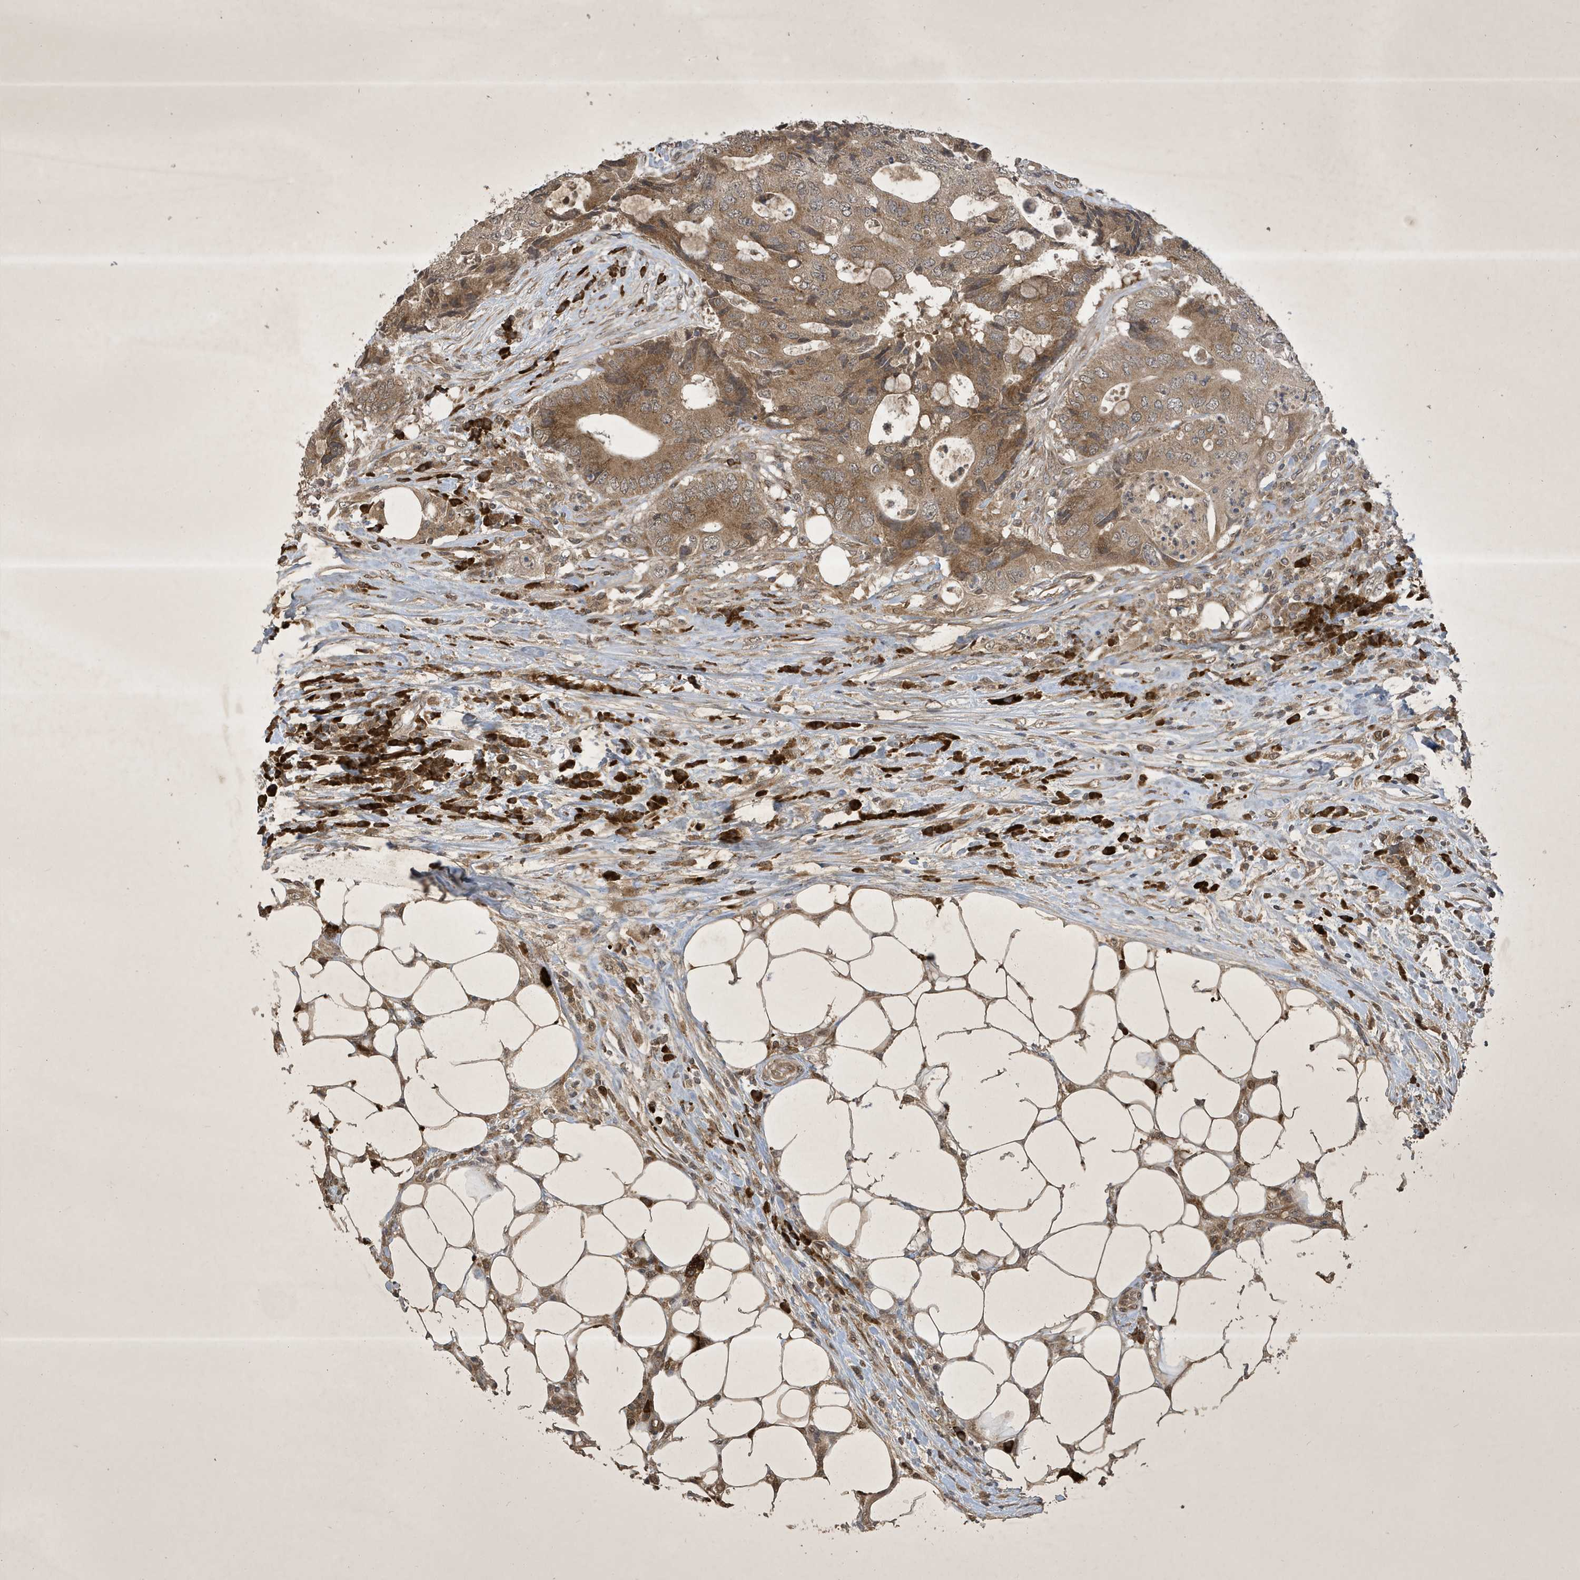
{"staining": {"intensity": "moderate", "quantity": ">75%", "location": "cytoplasmic/membranous"}, "tissue": "colorectal cancer", "cell_type": "Tumor cells", "image_type": "cancer", "snomed": [{"axis": "morphology", "description": "Adenocarcinoma, NOS"}, {"axis": "topography", "description": "Colon"}], "caption": "High-magnification brightfield microscopy of colorectal cancer (adenocarcinoma) stained with DAB (3,3'-diaminobenzidine) (brown) and counterstained with hematoxylin (blue). tumor cells exhibit moderate cytoplasmic/membranous expression is appreciated in approximately>75% of cells.", "gene": "STX10", "patient": {"sex": "male", "age": 71}}